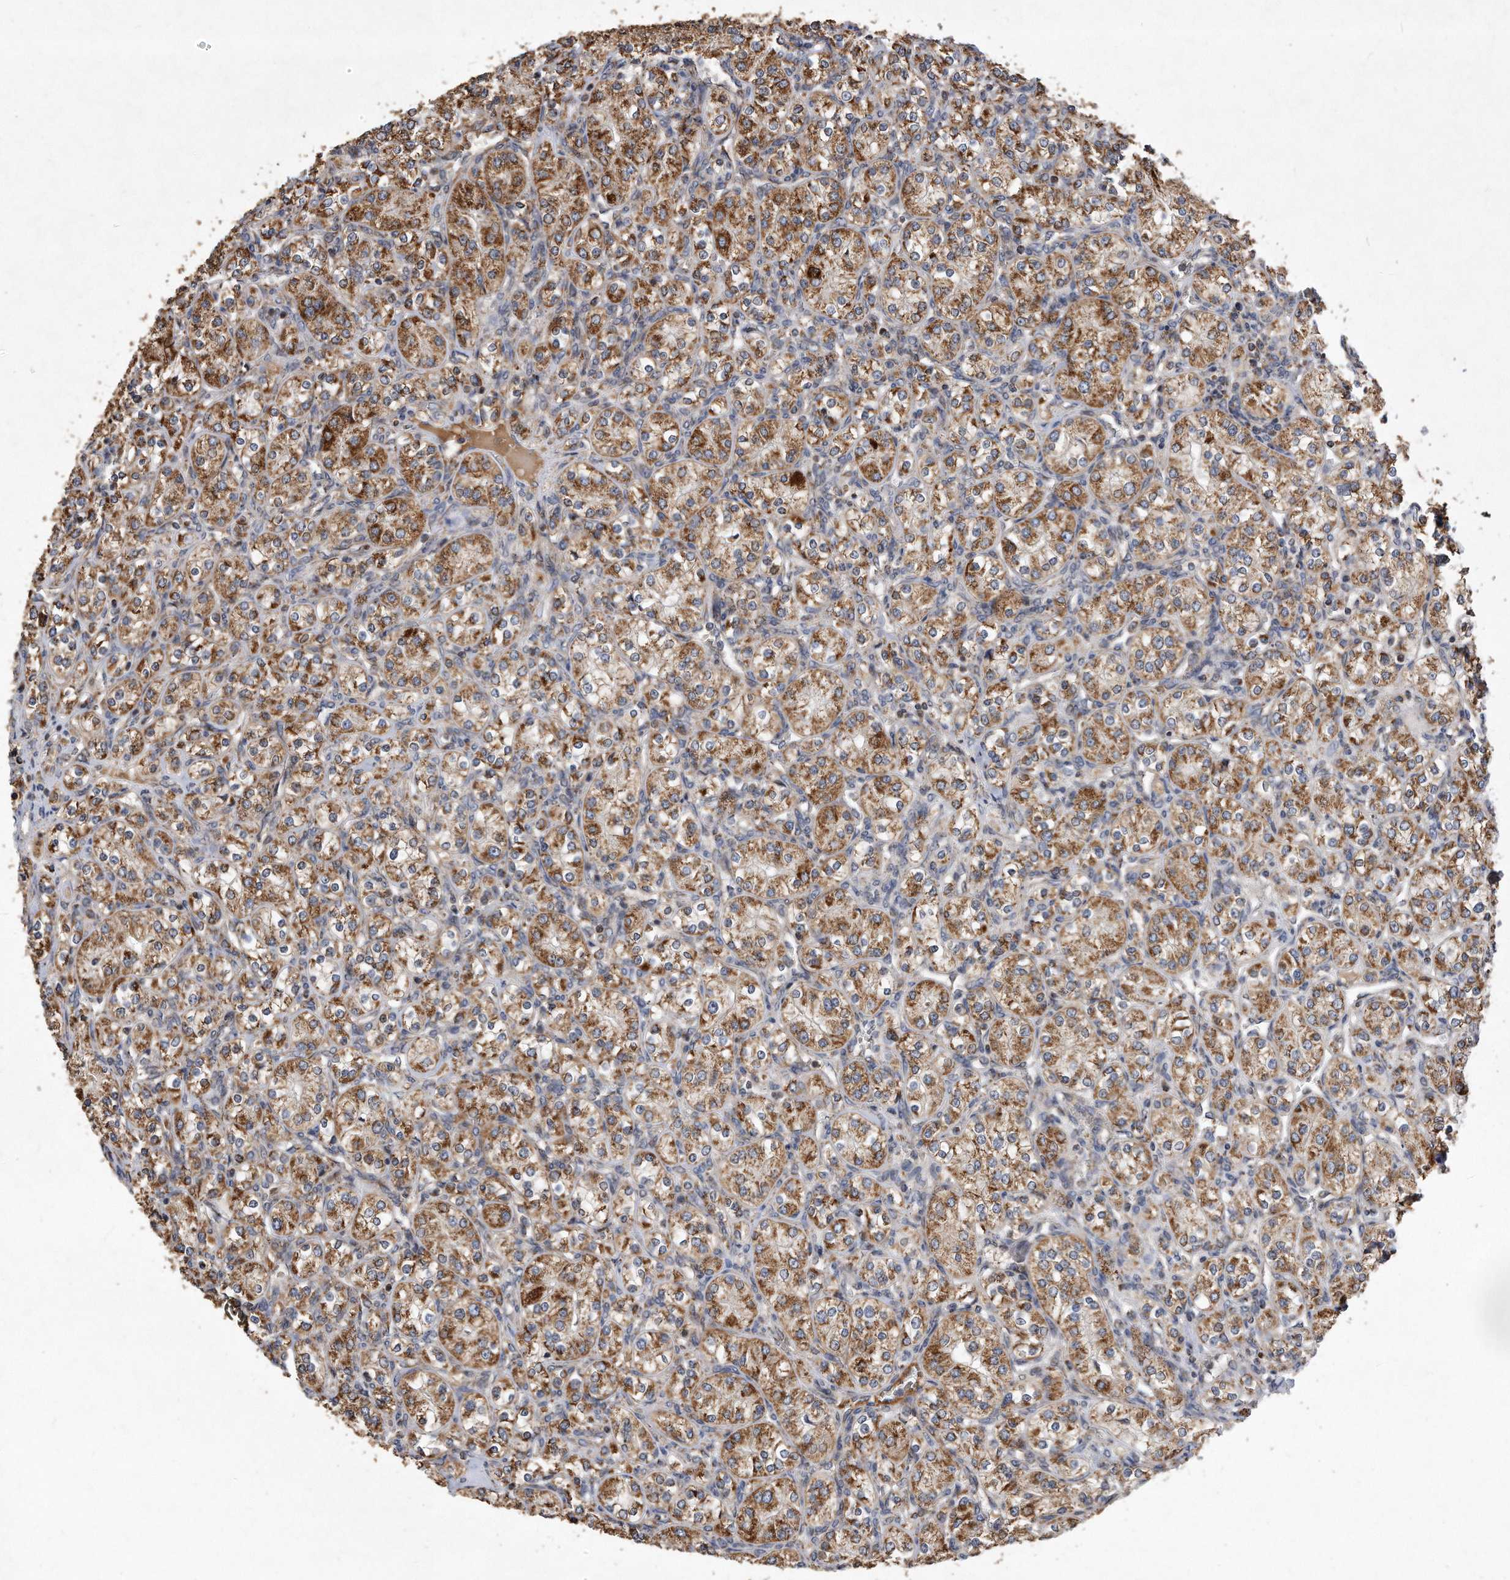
{"staining": {"intensity": "moderate", "quantity": ">75%", "location": "cytoplasmic/membranous"}, "tissue": "renal cancer", "cell_type": "Tumor cells", "image_type": "cancer", "snomed": [{"axis": "morphology", "description": "Adenocarcinoma, NOS"}, {"axis": "topography", "description": "Kidney"}], "caption": "Immunohistochemical staining of human renal cancer (adenocarcinoma) displays moderate cytoplasmic/membranous protein expression in approximately >75% of tumor cells. (DAB = brown stain, brightfield microscopy at high magnification).", "gene": "PPP5C", "patient": {"sex": "male", "age": 77}}